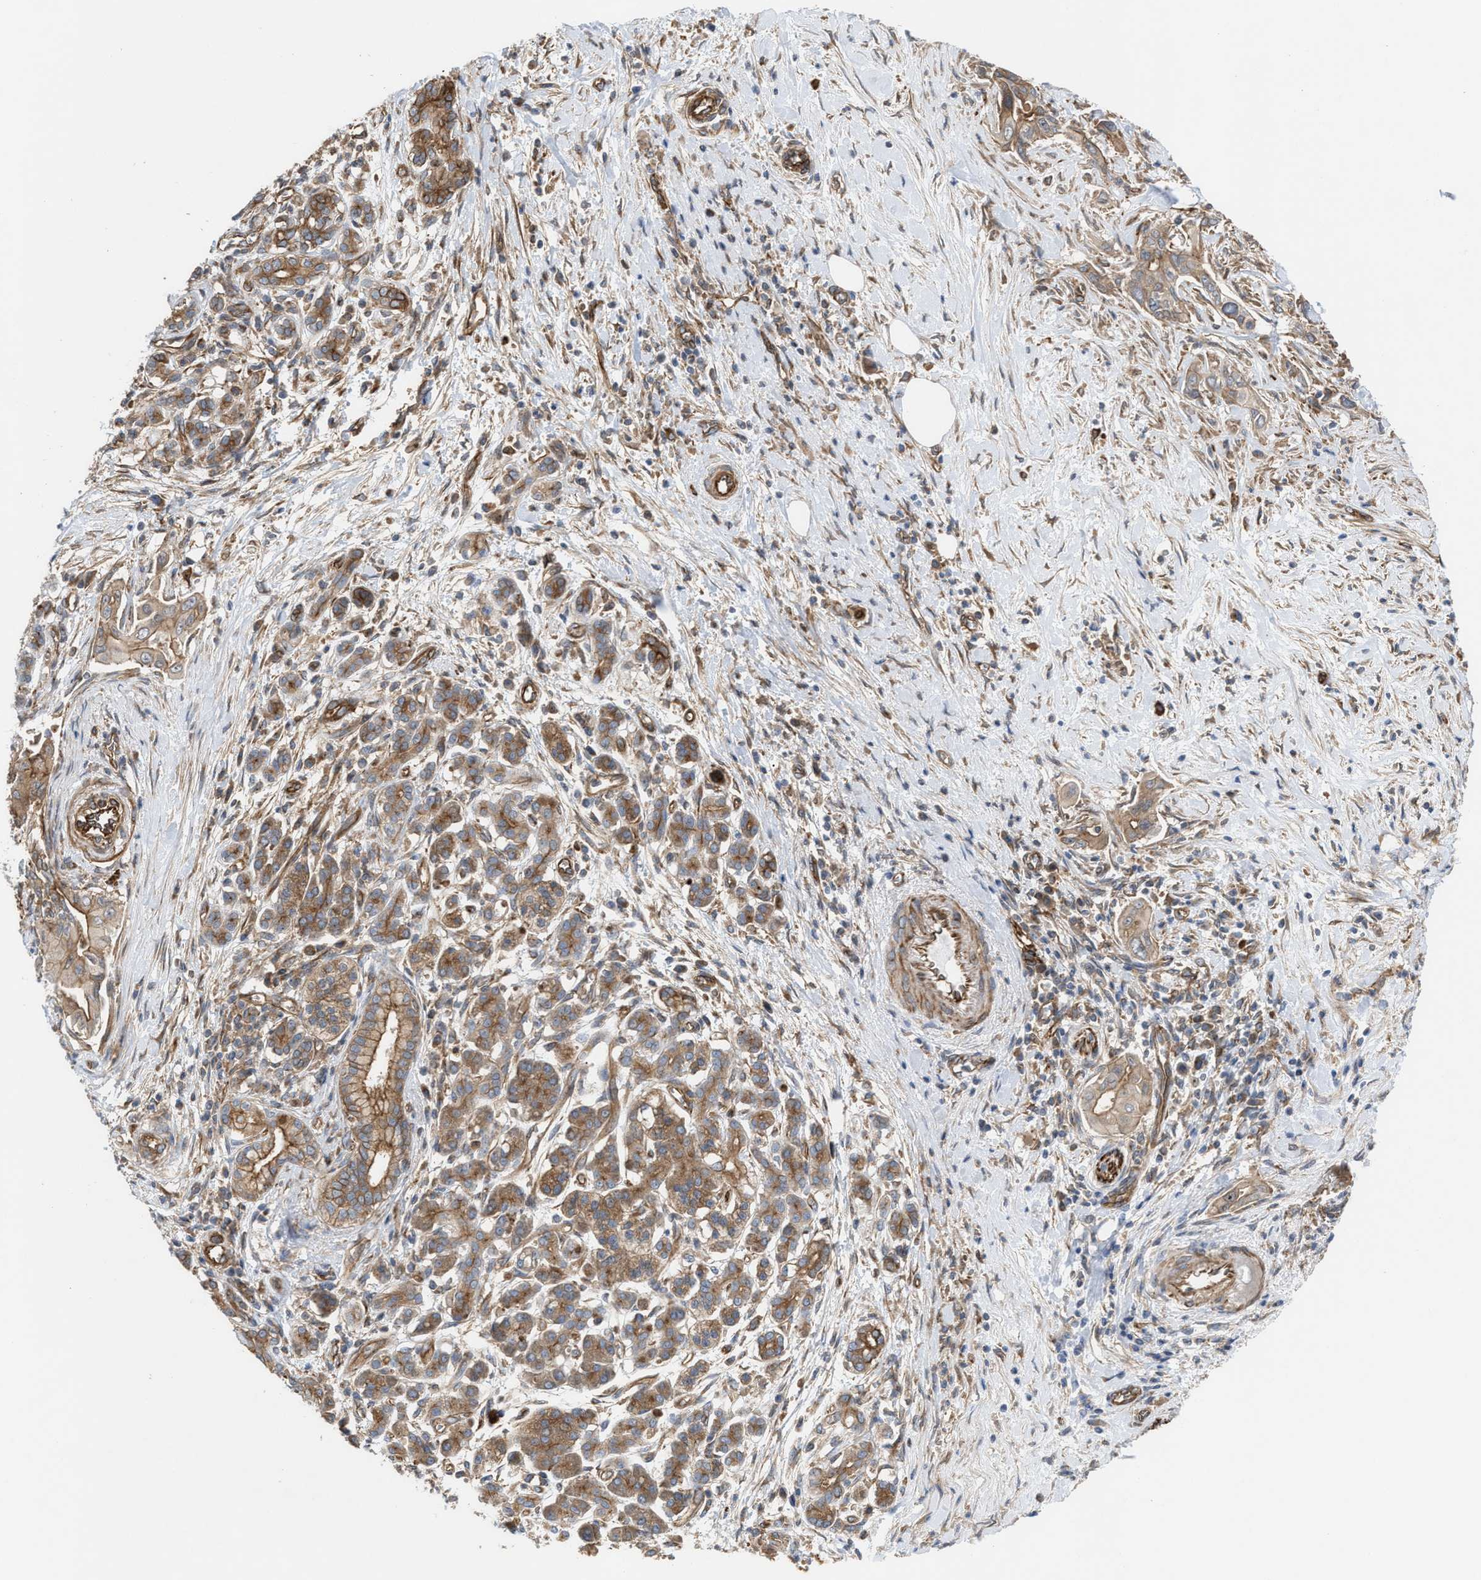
{"staining": {"intensity": "moderate", "quantity": ">75%", "location": "cytoplasmic/membranous"}, "tissue": "pancreatic cancer", "cell_type": "Tumor cells", "image_type": "cancer", "snomed": [{"axis": "morphology", "description": "Adenocarcinoma, NOS"}, {"axis": "topography", "description": "Pancreas"}], "caption": "A histopathology image of adenocarcinoma (pancreatic) stained for a protein exhibits moderate cytoplasmic/membranous brown staining in tumor cells. The staining was performed using DAB (3,3'-diaminobenzidine), with brown indicating positive protein expression. Nuclei are stained blue with hematoxylin.", "gene": "EPS15L1", "patient": {"sex": "male", "age": 58}}